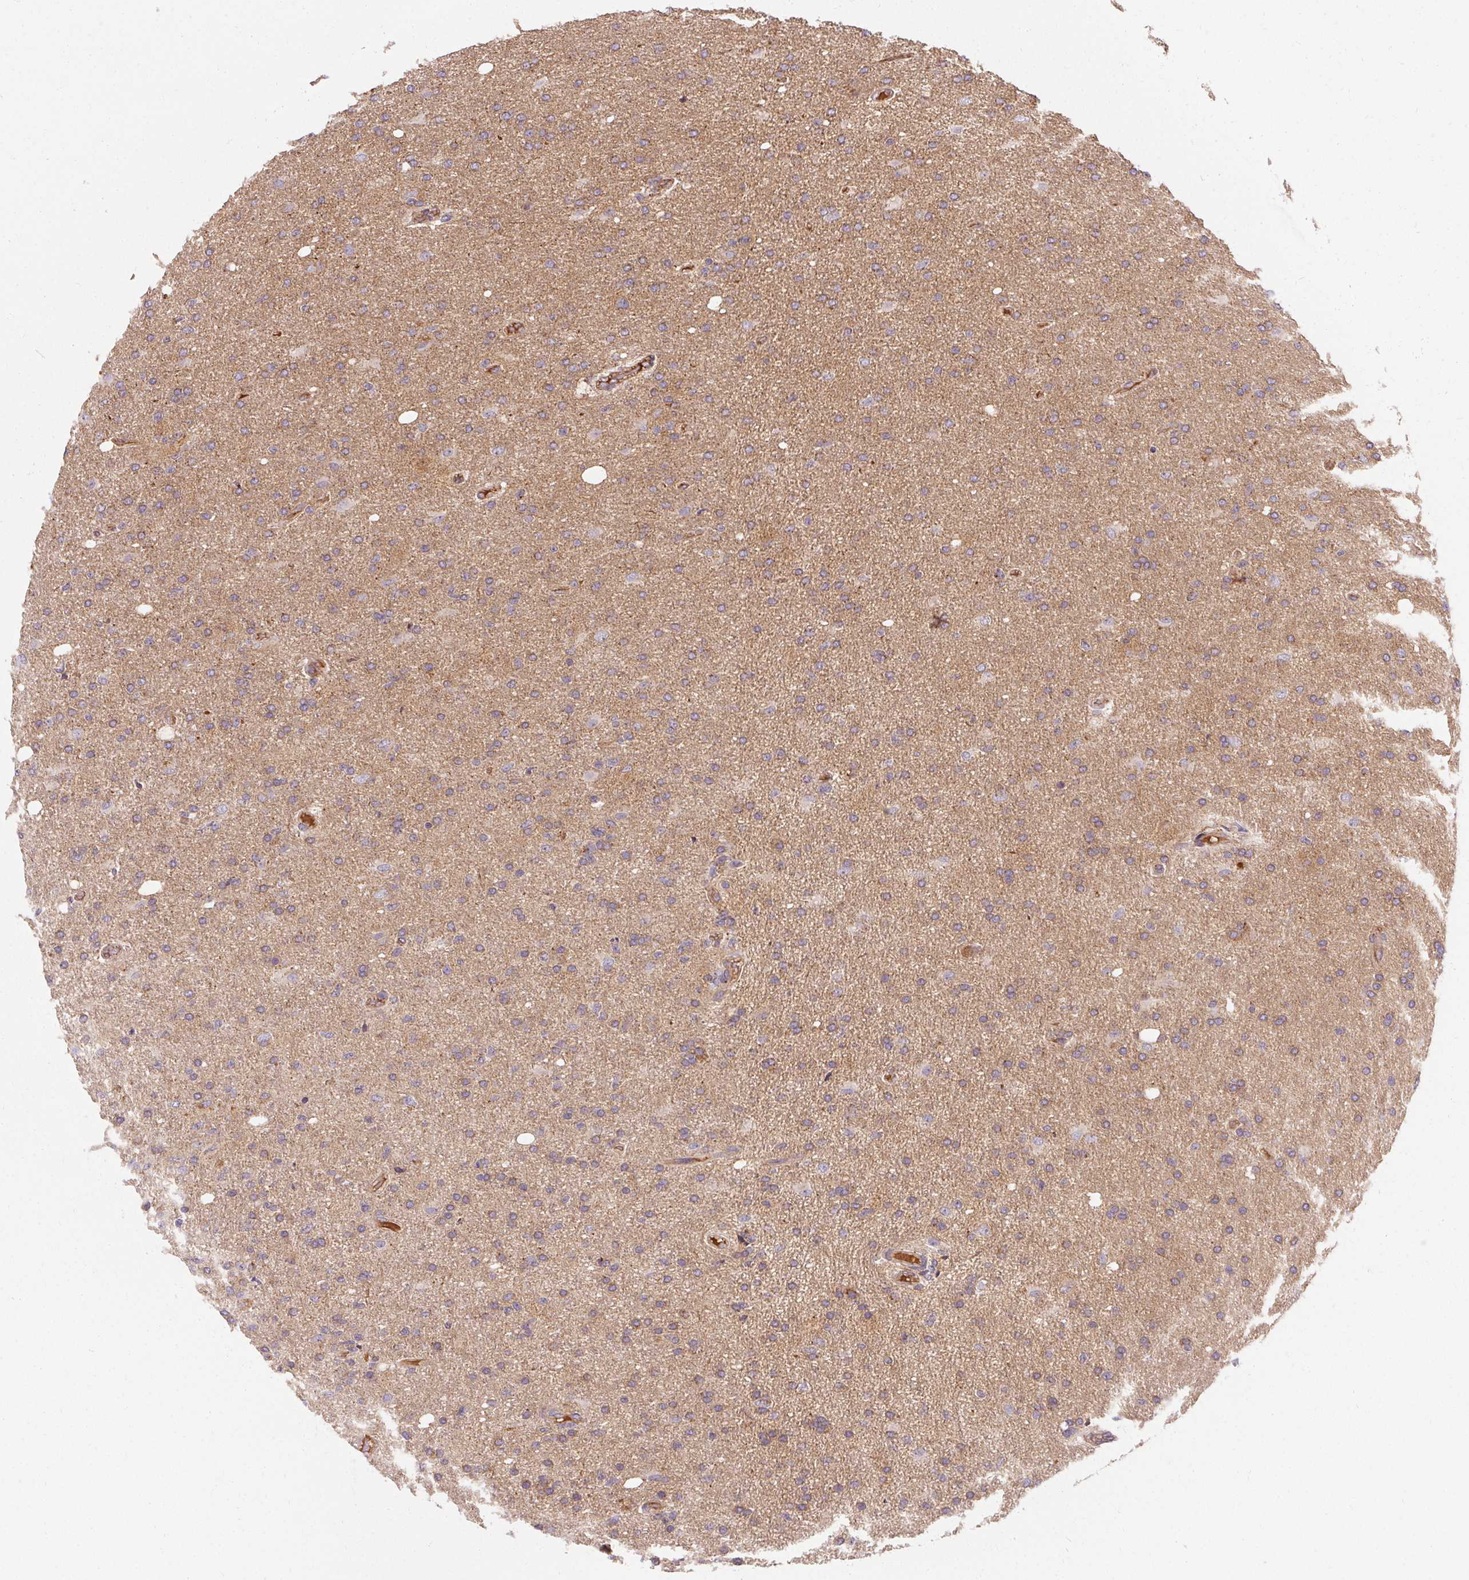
{"staining": {"intensity": "weak", "quantity": "<25%", "location": "cytoplasmic/membranous"}, "tissue": "glioma", "cell_type": "Tumor cells", "image_type": "cancer", "snomed": [{"axis": "morphology", "description": "Glioma, malignant, High grade"}, {"axis": "topography", "description": "Cerebral cortex"}], "caption": "Glioma stained for a protein using immunohistochemistry reveals no positivity tumor cells.", "gene": "APLP1", "patient": {"sex": "male", "age": 70}}